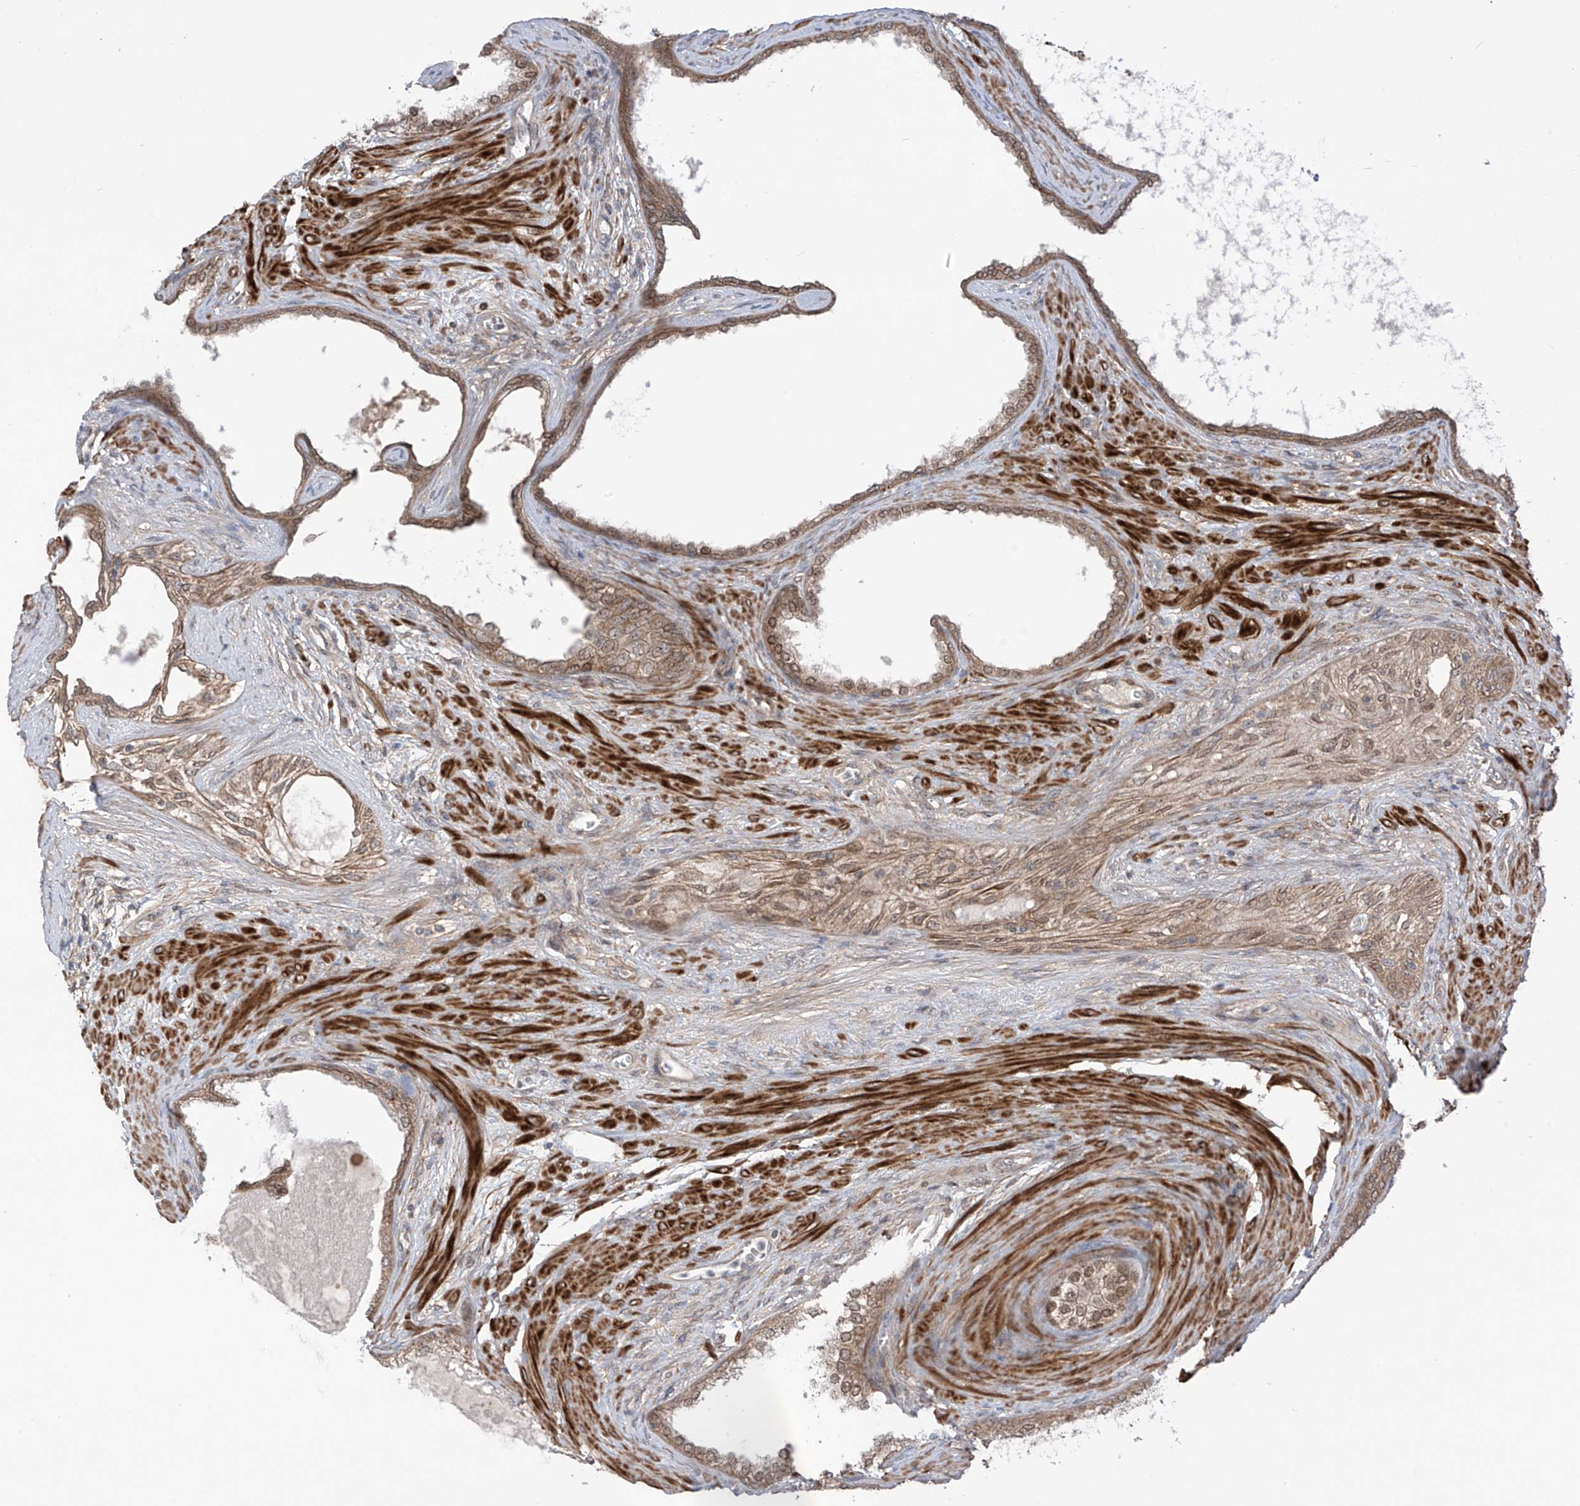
{"staining": {"intensity": "moderate", "quantity": ">75%", "location": "cytoplasmic/membranous"}, "tissue": "prostate cancer", "cell_type": "Tumor cells", "image_type": "cancer", "snomed": [{"axis": "morphology", "description": "Normal tissue, NOS"}, {"axis": "morphology", "description": "Adenocarcinoma, Low grade"}, {"axis": "topography", "description": "Prostate"}, {"axis": "topography", "description": "Peripheral nerve tissue"}], "caption": "Moderate cytoplasmic/membranous expression is identified in about >75% of tumor cells in prostate low-grade adenocarcinoma. The protein is shown in brown color, while the nuclei are stained blue.", "gene": "LRRC74A", "patient": {"sex": "male", "age": 71}}